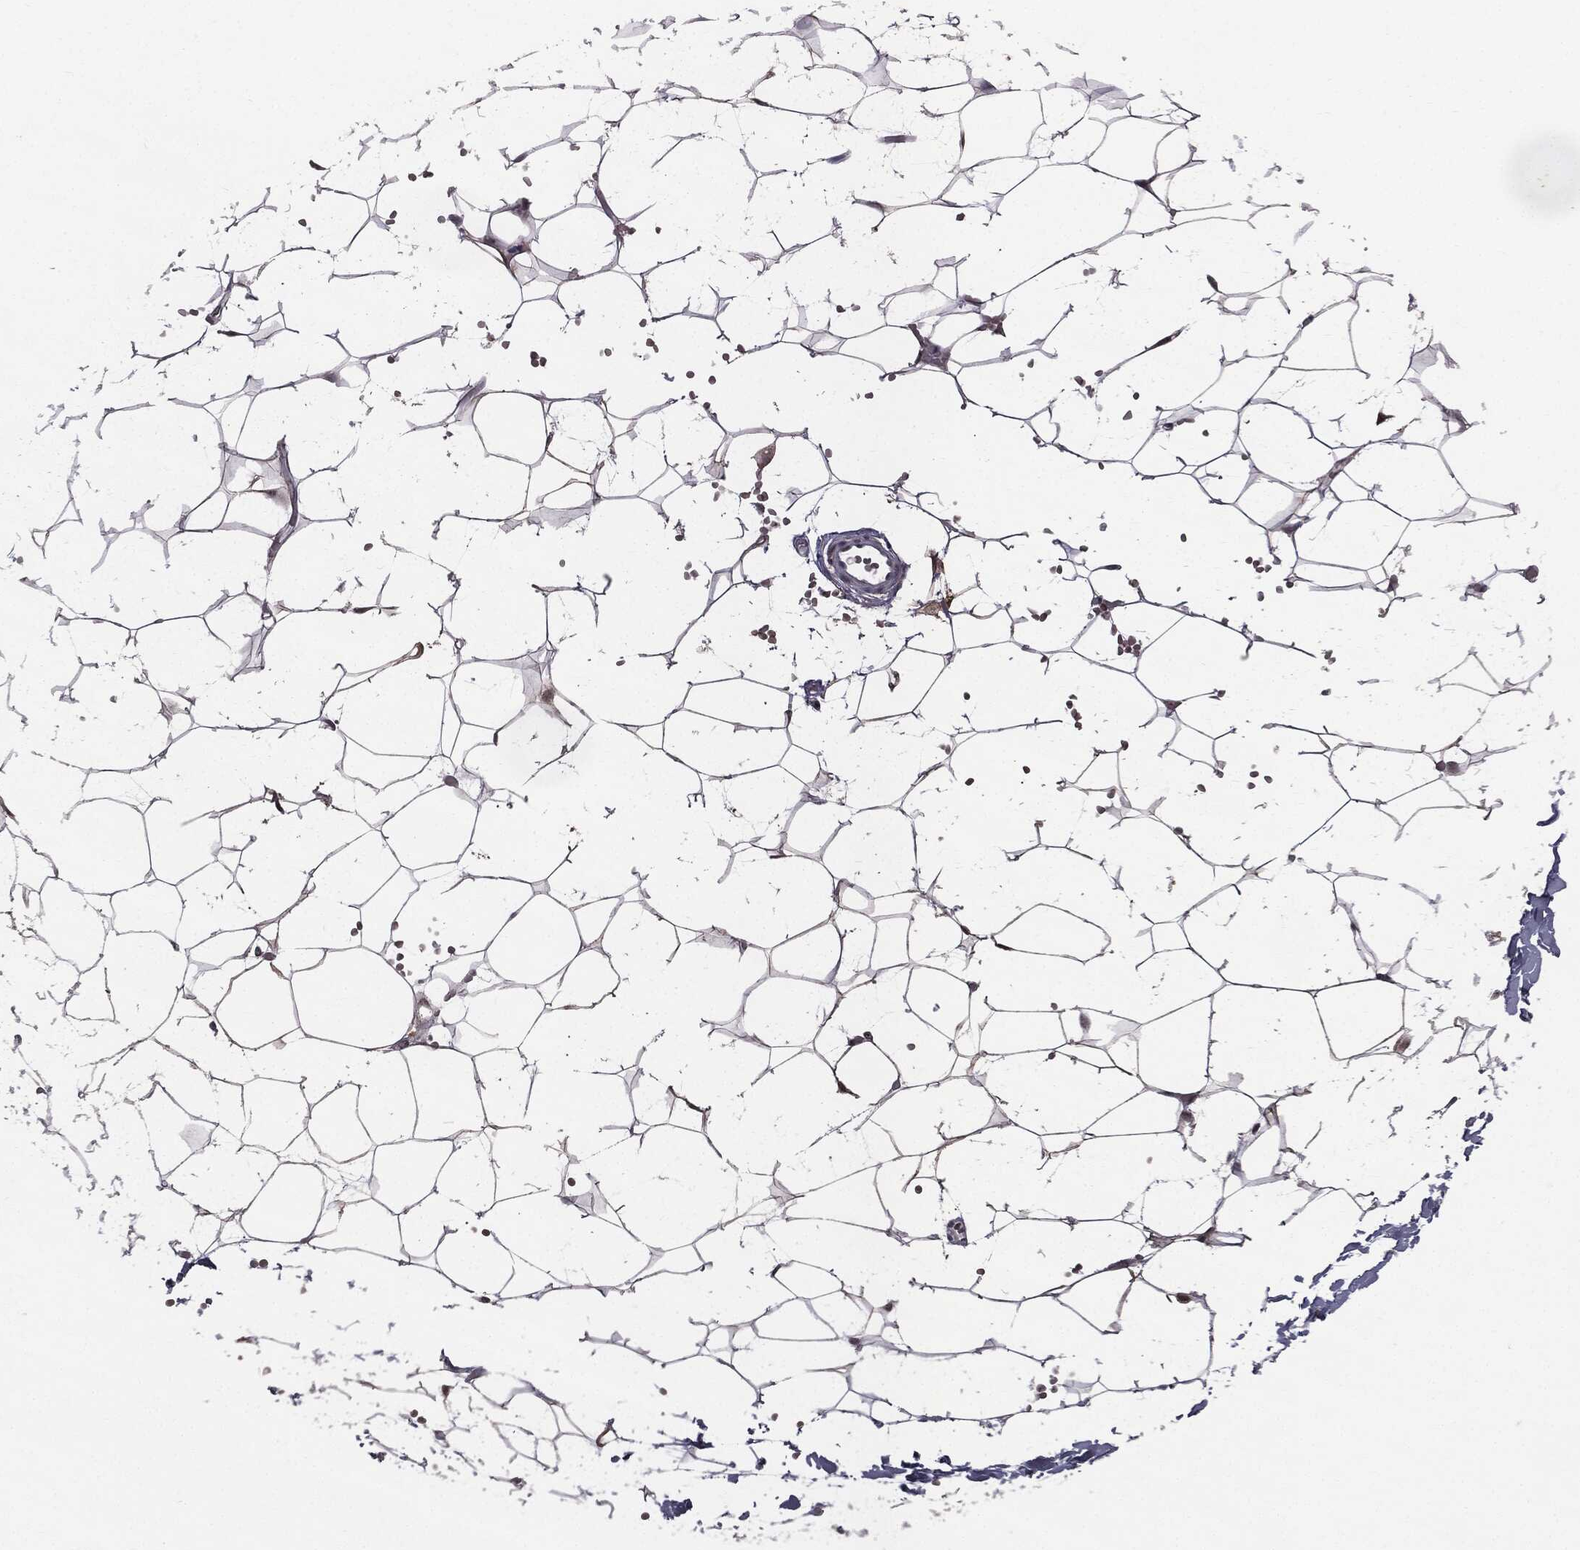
{"staining": {"intensity": "strong", "quantity": ">75%", "location": "nuclear"}, "tissue": "adipose tissue", "cell_type": "Adipocytes", "image_type": "normal", "snomed": [{"axis": "morphology", "description": "Normal tissue, NOS"}, {"axis": "topography", "description": "Skin"}, {"axis": "topography", "description": "Peripheral nerve tissue"}], "caption": "High-power microscopy captured an immunohistochemistry image of benign adipose tissue, revealing strong nuclear staining in approximately >75% of adipocytes. The staining is performed using DAB brown chromogen to label protein expression. The nuclei are counter-stained blue using hematoxylin.", "gene": "JUN", "patient": {"sex": "female", "age": 56}}